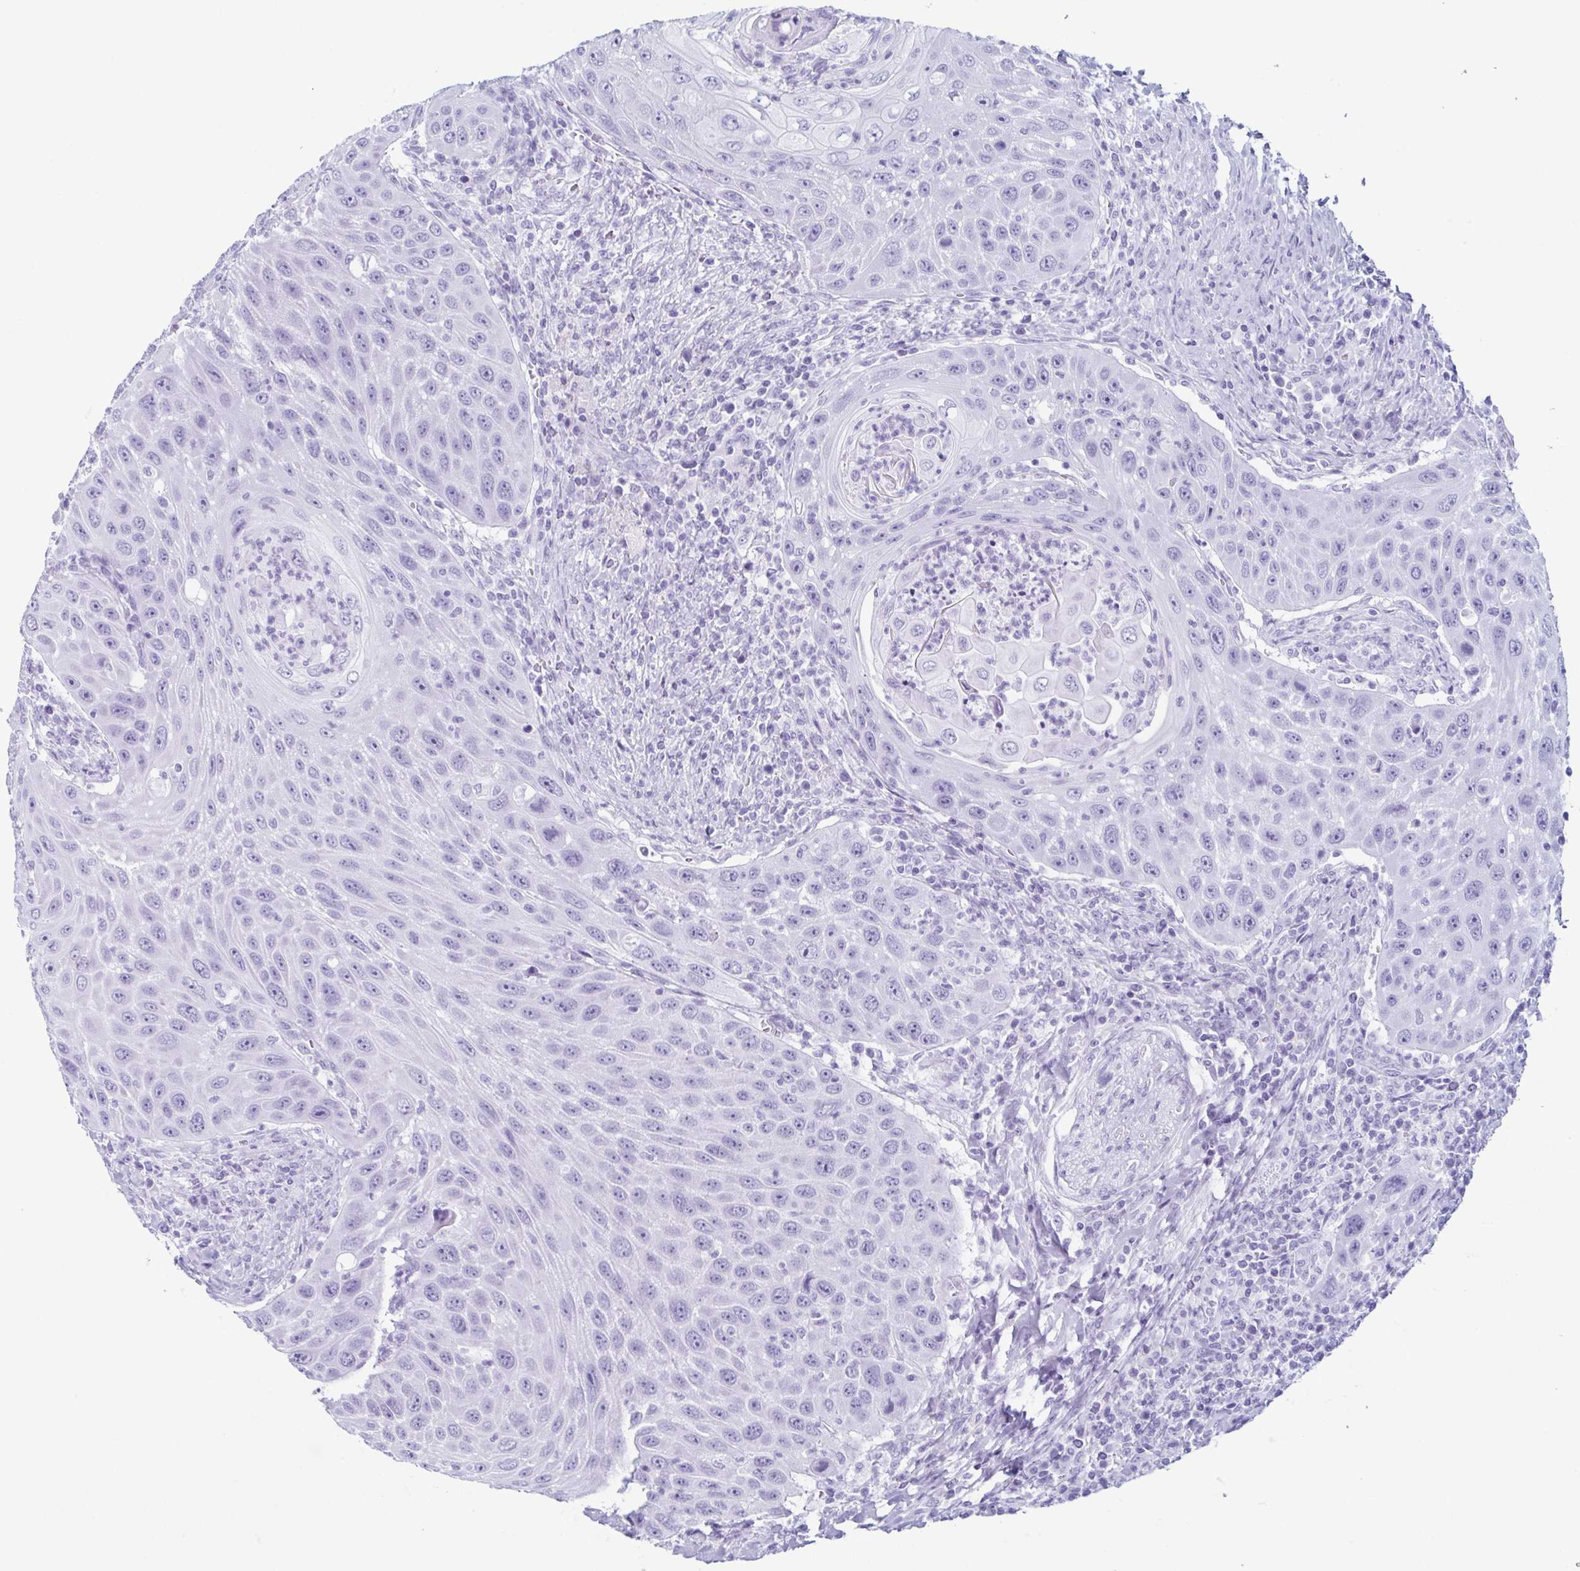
{"staining": {"intensity": "negative", "quantity": "none", "location": "none"}, "tissue": "head and neck cancer", "cell_type": "Tumor cells", "image_type": "cancer", "snomed": [{"axis": "morphology", "description": "Squamous cell carcinoma, NOS"}, {"axis": "topography", "description": "Head-Neck"}], "caption": "Immunohistochemical staining of head and neck cancer exhibits no significant staining in tumor cells.", "gene": "ENKUR", "patient": {"sex": "male", "age": 69}}